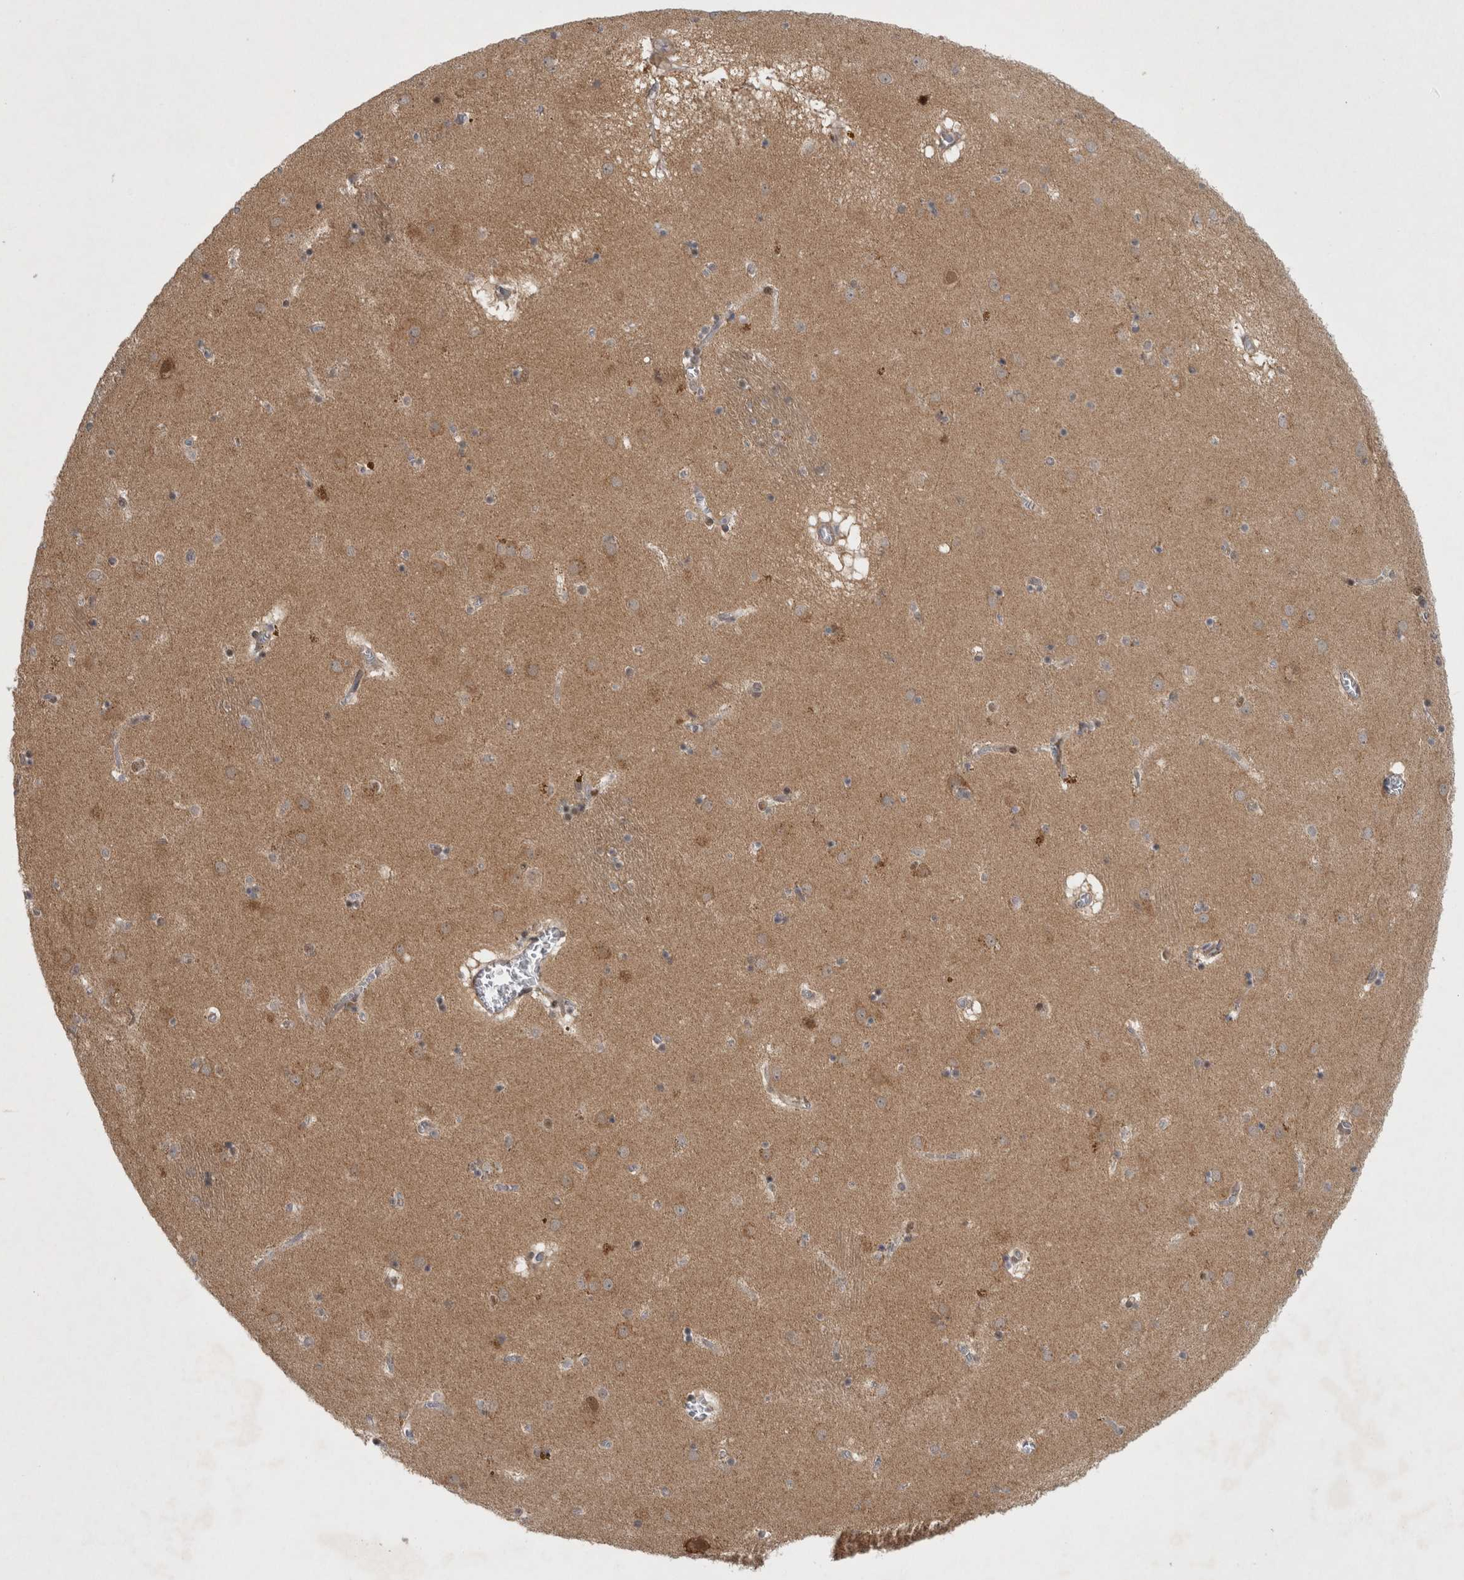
{"staining": {"intensity": "moderate", "quantity": "<25%", "location": "nuclear"}, "tissue": "caudate", "cell_type": "Glial cells", "image_type": "normal", "snomed": [{"axis": "morphology", "description": "Normal tissue, NOS"}, {"axis": "topography", "description": "Lateral ventricle wall"}], "caption": "Normal caudate shows moderate nuclear positivity in about <25% of glial cells (brown staining indicates protein expression, while blue staining denotes nuclei)..", "gene": "KDM8", "patient": {"sex": "male", "age": 70}}